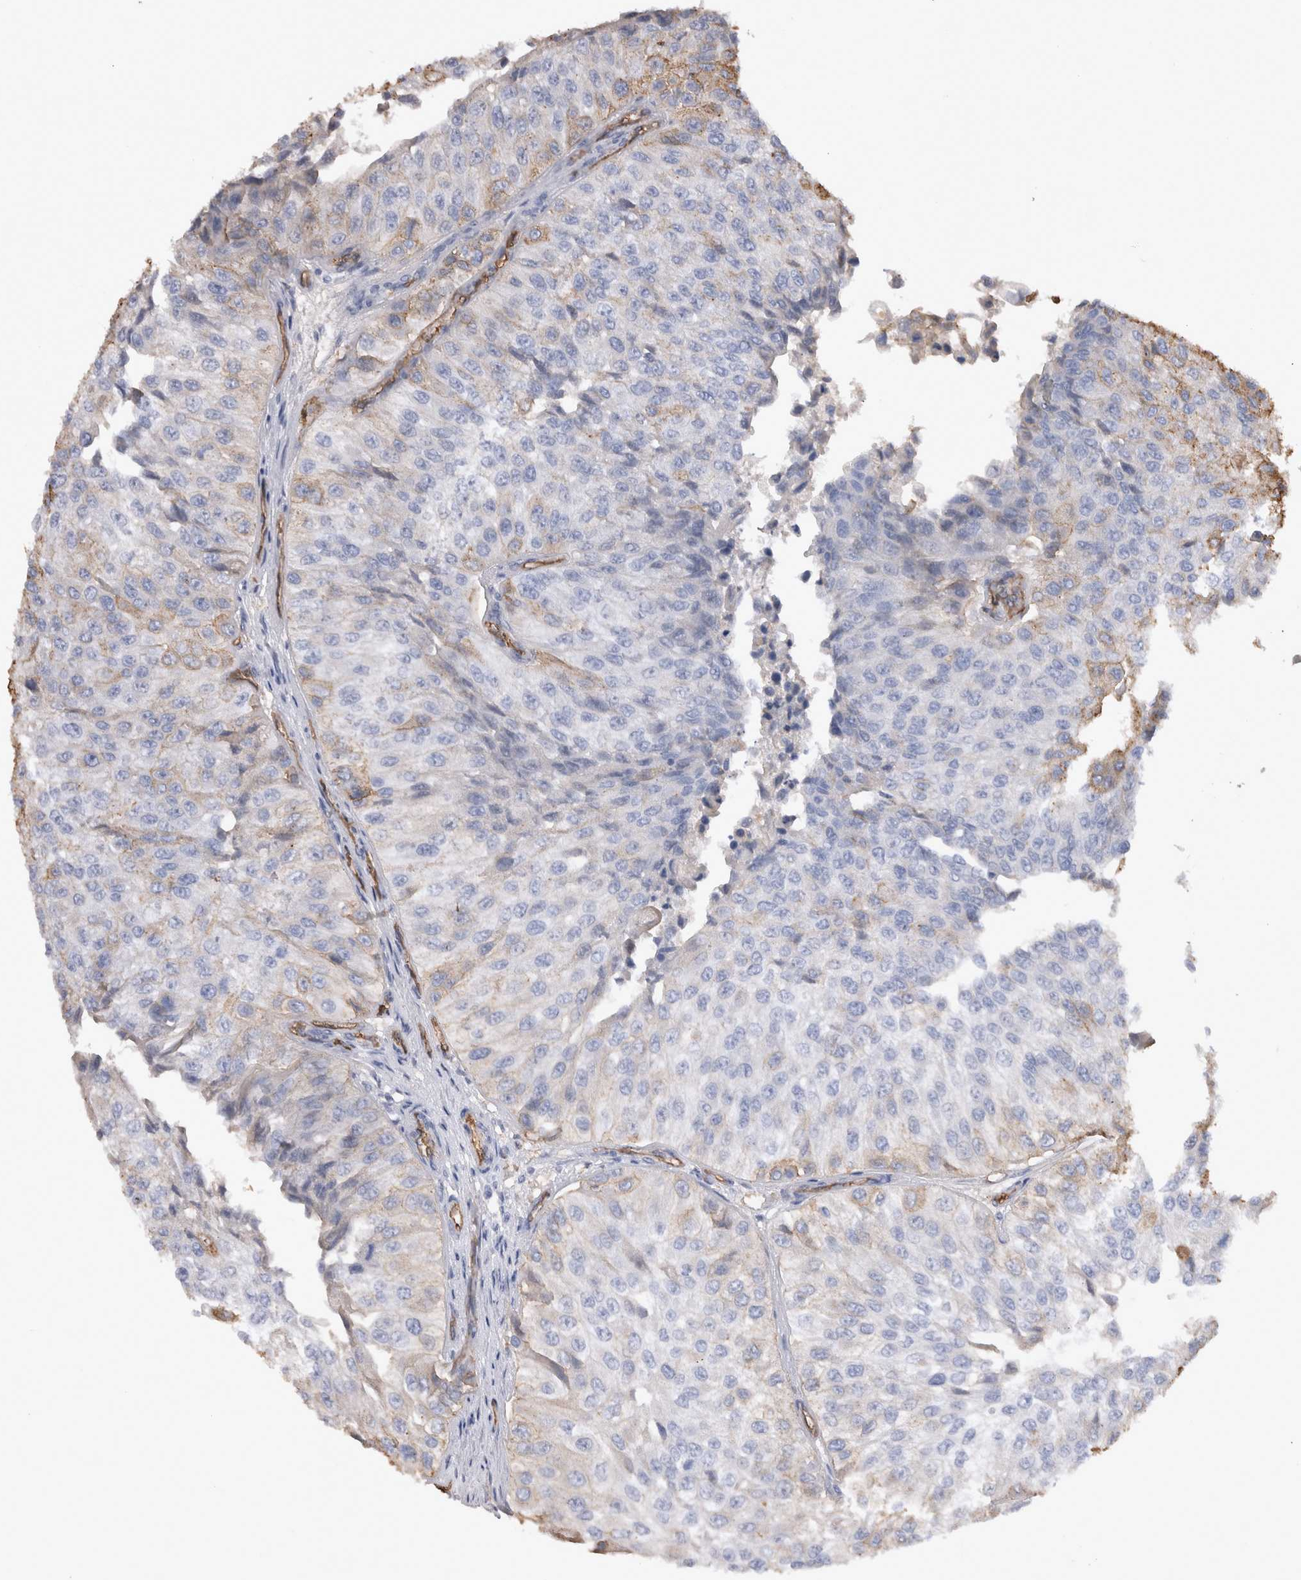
{"staining": {"intensity": "weak", "quantity": "<25%", "location": "cytoplasmic/membranous"}, "tissue": "urothelial cancer", "cell_type": "Tumor cells", "image_type": "cancer", "snomed": [{"axis": "morphology", "description": "Urothelial carcinoma, High grade"}, {"axis": "topography", "description": "Kidney"}, {"axis": "topography", "description": "Urinary bladder"}], "caption": "The photomicrograph demonstrates no staining of tumor cells in urothelial carcinoma (high-grade).", "gene": "IL17RC", "patient": {"sex": "male", "age": 77}}